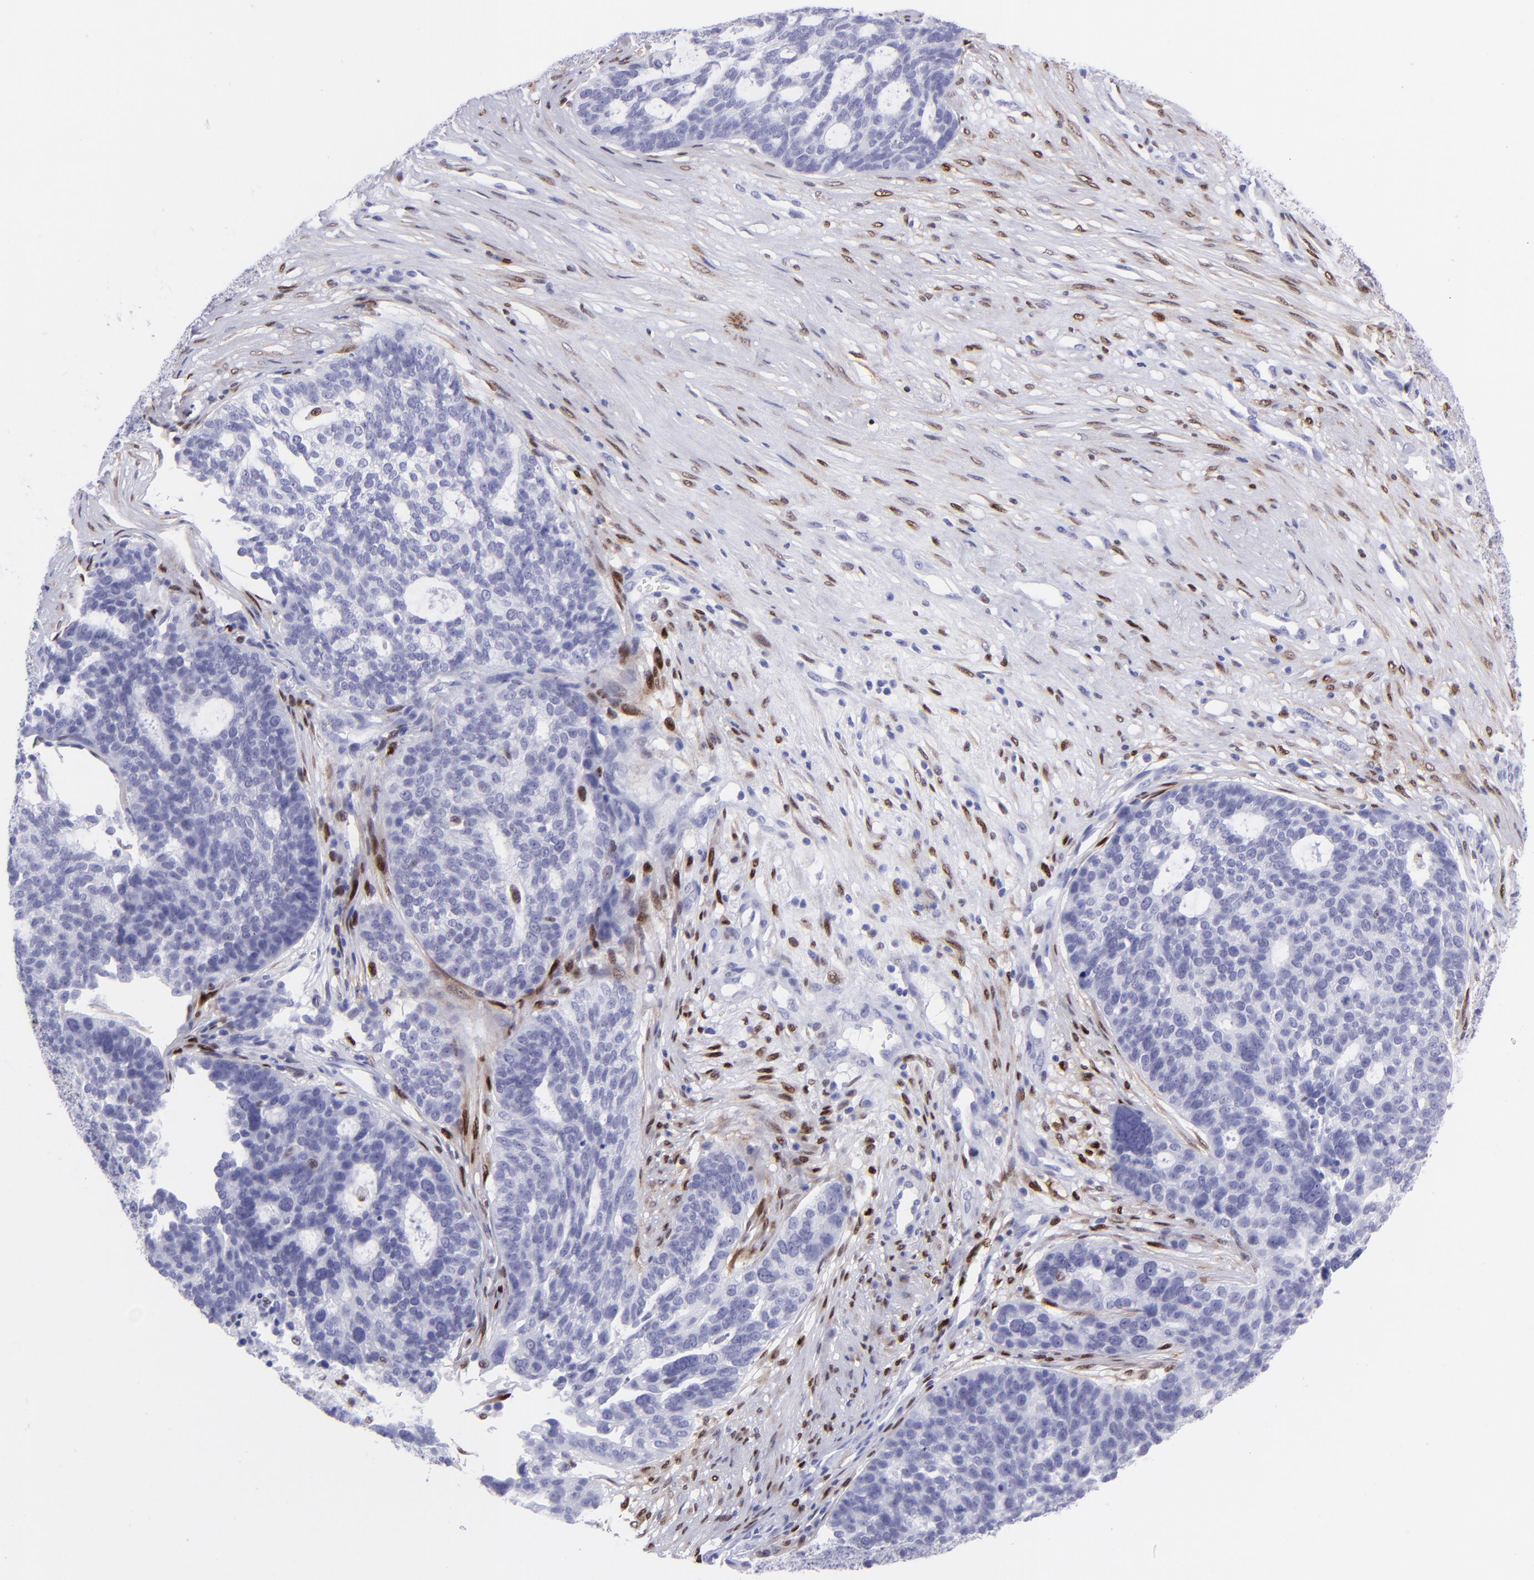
{"staining": {"intensity": "negative", "quantity": "none", "location": "none"}, "tissue": "ovarian cancer", "cell_type": "Tumor cells", "image_type": "cancer", "snomed": [{"axis": "morphology", "description": "Cystadenocarcinoma, serous, NOS"}, {"axis": "topography", "description": "Ovary"}], "caption": "Immunohistochemistry (IHC) image of neoplastic tissue: human serous cystadenocarcinoma (ovarian) stained with DAB (3,3'-diaminobenzidine) displays no significant protein expression in tumor cells.", "gene": "MITF", "patient": {"sex": "female", "age": 59}}